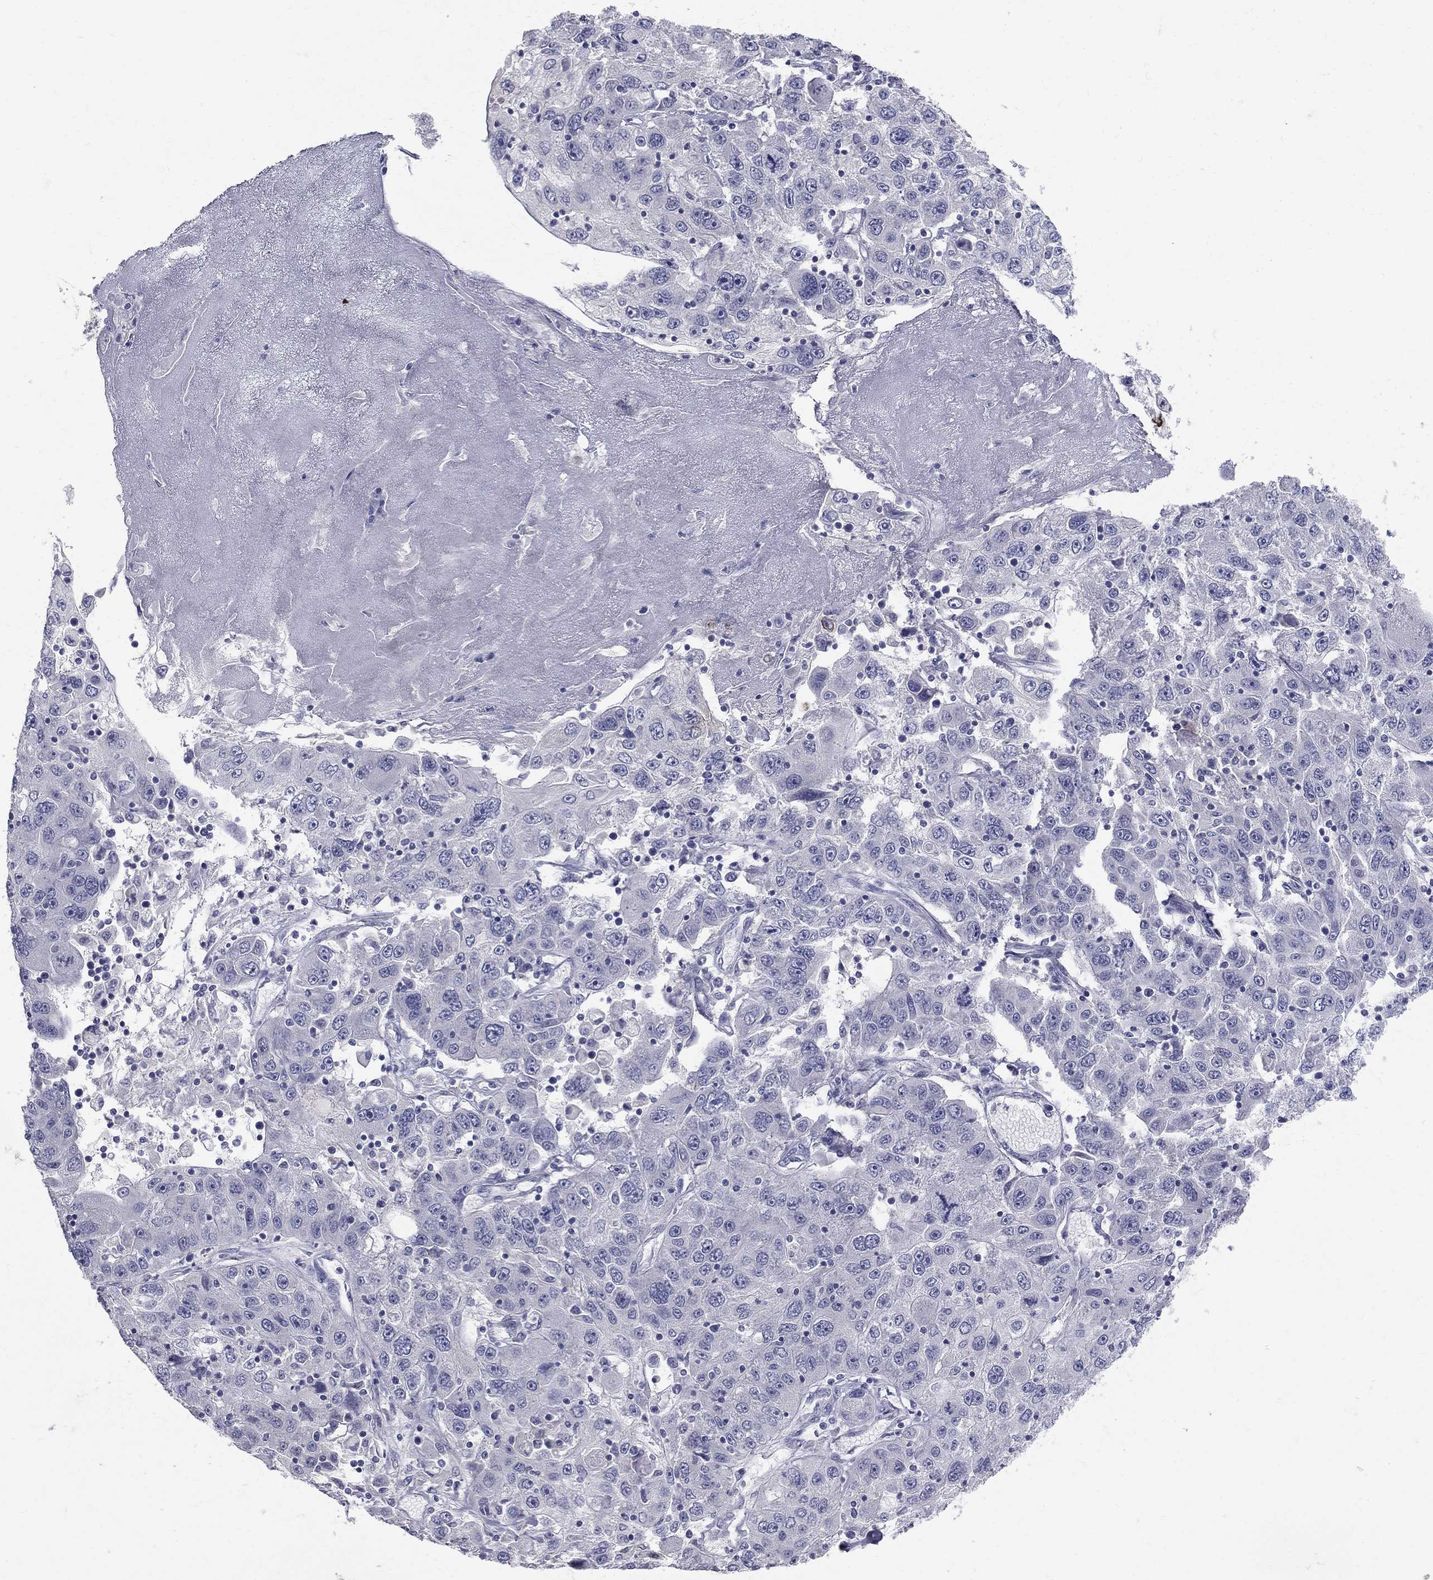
{"staining": {"intensity": "negative", "quantity": "none", "location": "none"}, "tissue": "stomach cancer", "cell_type": "Tumor cells", "image_type": "cancer", "snomed": [{"axis": "morphology", "description": "Adenocarcinoma, NOS"}, {"axis": "topography", "description": "Stomach"}], "caption": "Immunohistochemical staining of adenocarcinoma (stomach) exhibits no significant positivity in tumor cells.", "gene": "TP53TG5", "patient": {"sex": "male", "age": 56}}